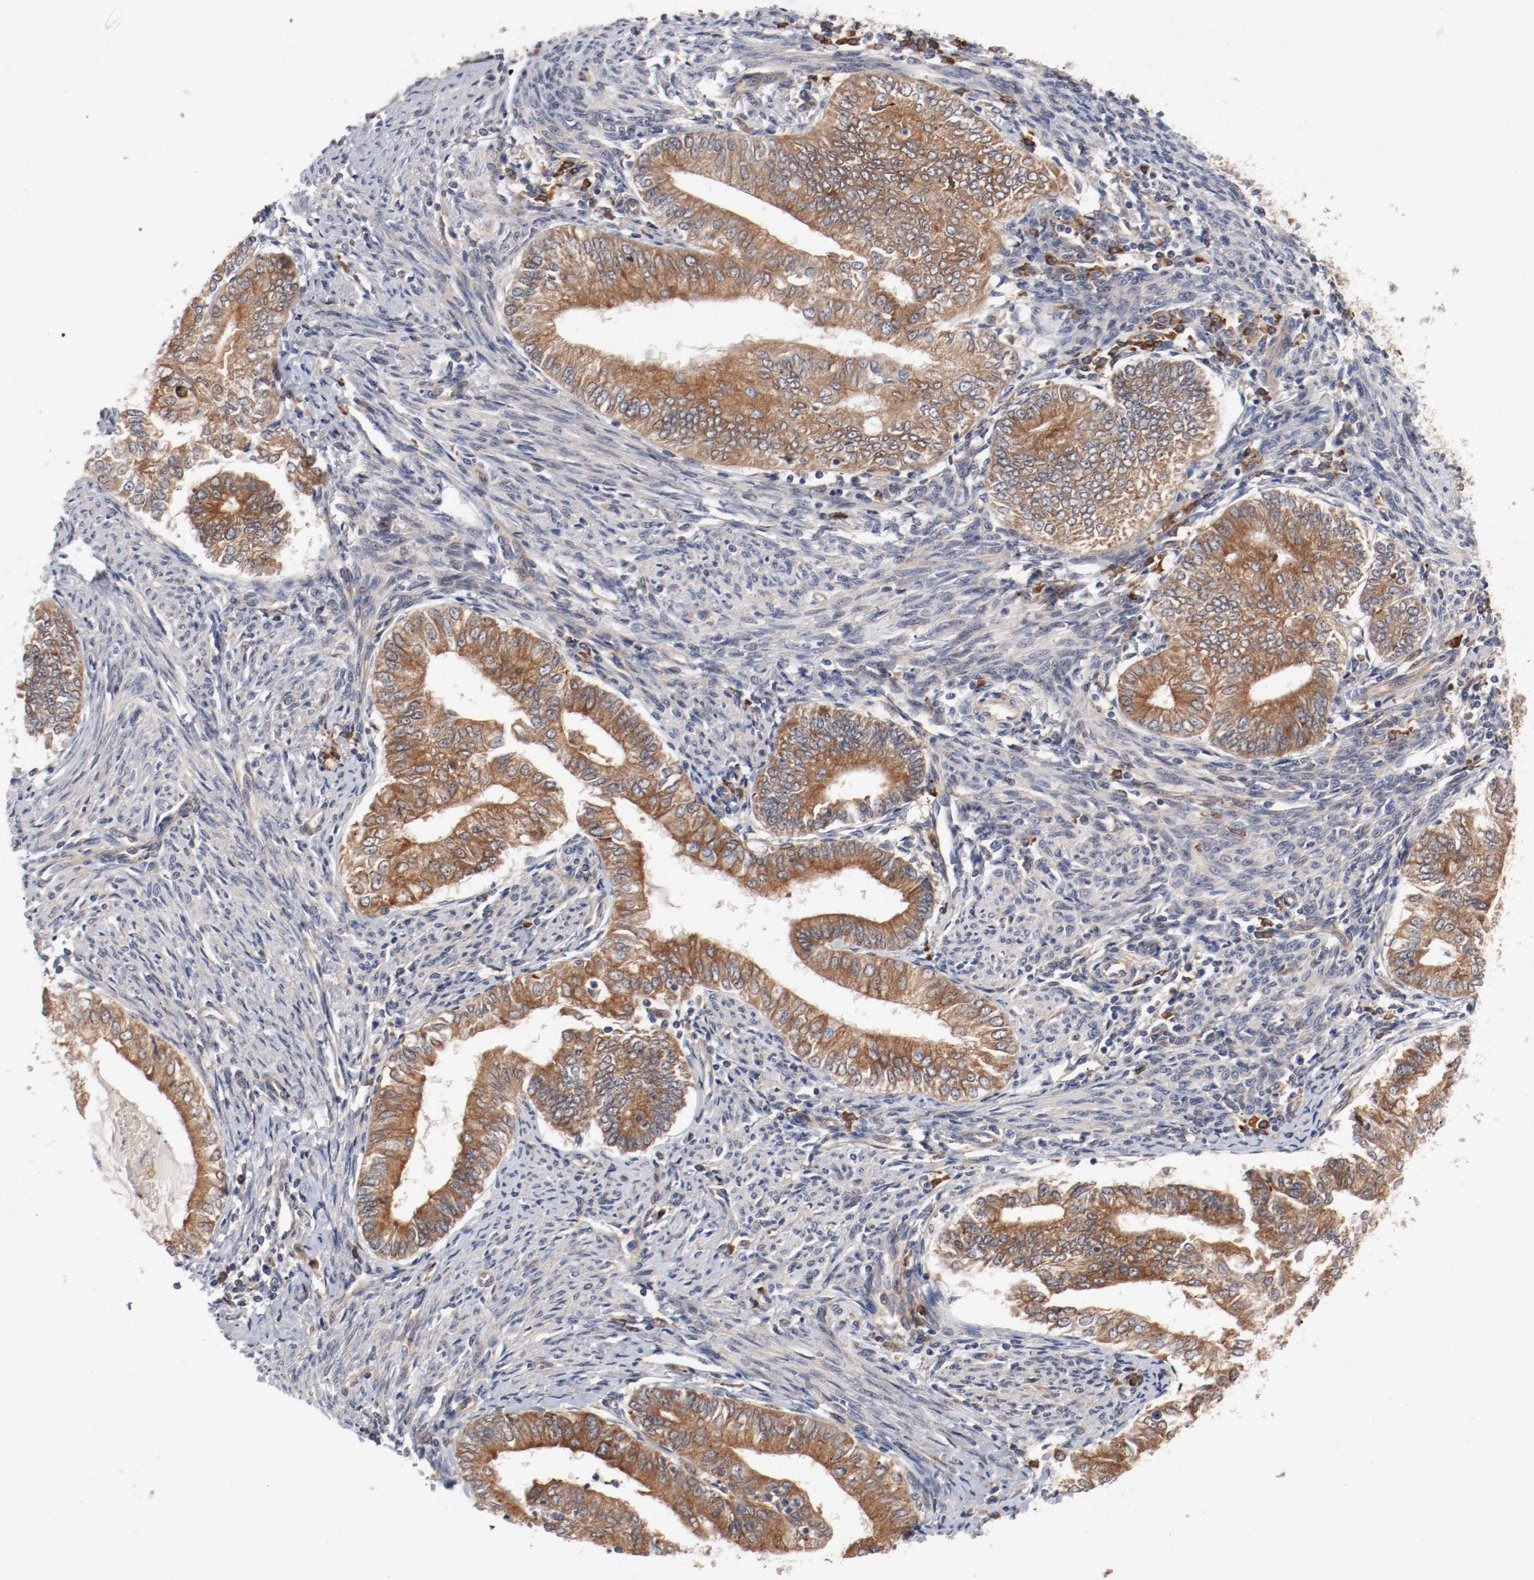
{"staining": {"intensity": "moderate", "quantity": ">75%", "location": "cytoplasmic/membranous"}, "tissue": "endometrial cancer", "cell_type": "Tumor cells", "image_type": "cancer", "snomed": [{"axis": "morphology", "description": "Adenocarcinoma, NOS"}, {"axis": "topography", "description": "Endometrium"}], "caption": "A medium amount of moderate cytoplasmic/membranous expression is present in about >75% of tumor cells in adenocarcinoma (endometrial) tissue. The staining is performed using DAB brown chromogen to label protein expression. The nuclei are counter-stained blue using hematoxylin.", "gene": "PITPNM2", "patient": {"sex": "female", "age": 66}}